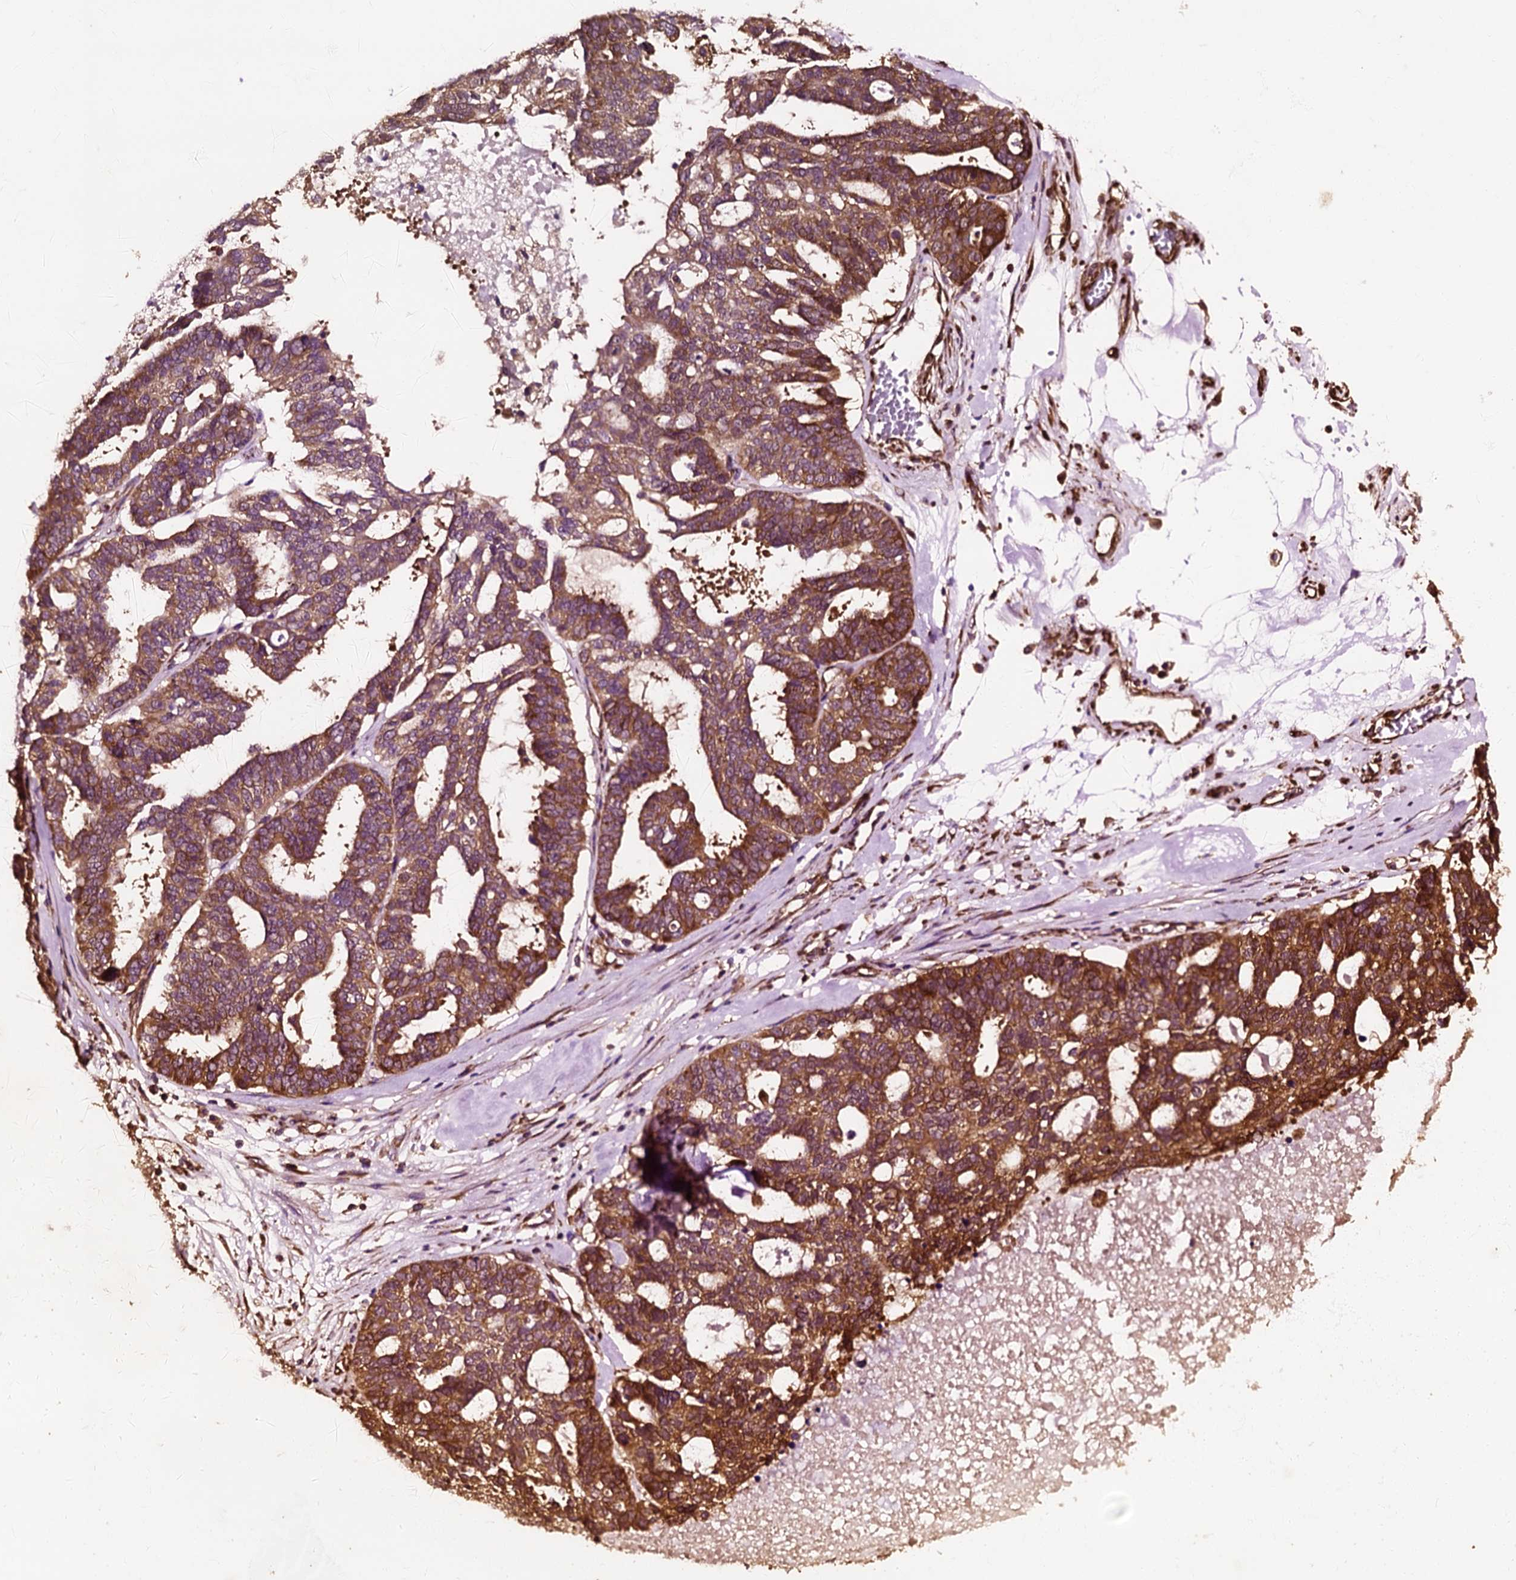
{"staining": {"intensity": "moderate", "quantity": ">75%", "location": "cytoplasmic/membranous"}, "tissue": "ovarian cancer", "cell_type": "Tumor cells", "image_type": "cancer", "snomed": [{"axis": "morphology", "description": "Cystadenocarcinoma, serous, NOS"}, {"axis": "topography", "description": "Ovary"}], "caption": "A brown stain shows moderate cytoplasmic/membranous expression of a protein in human ovarian cancer tumor cells.", "gene": "ATP2C1", "patient": {"sex": "female", "age": 59}}